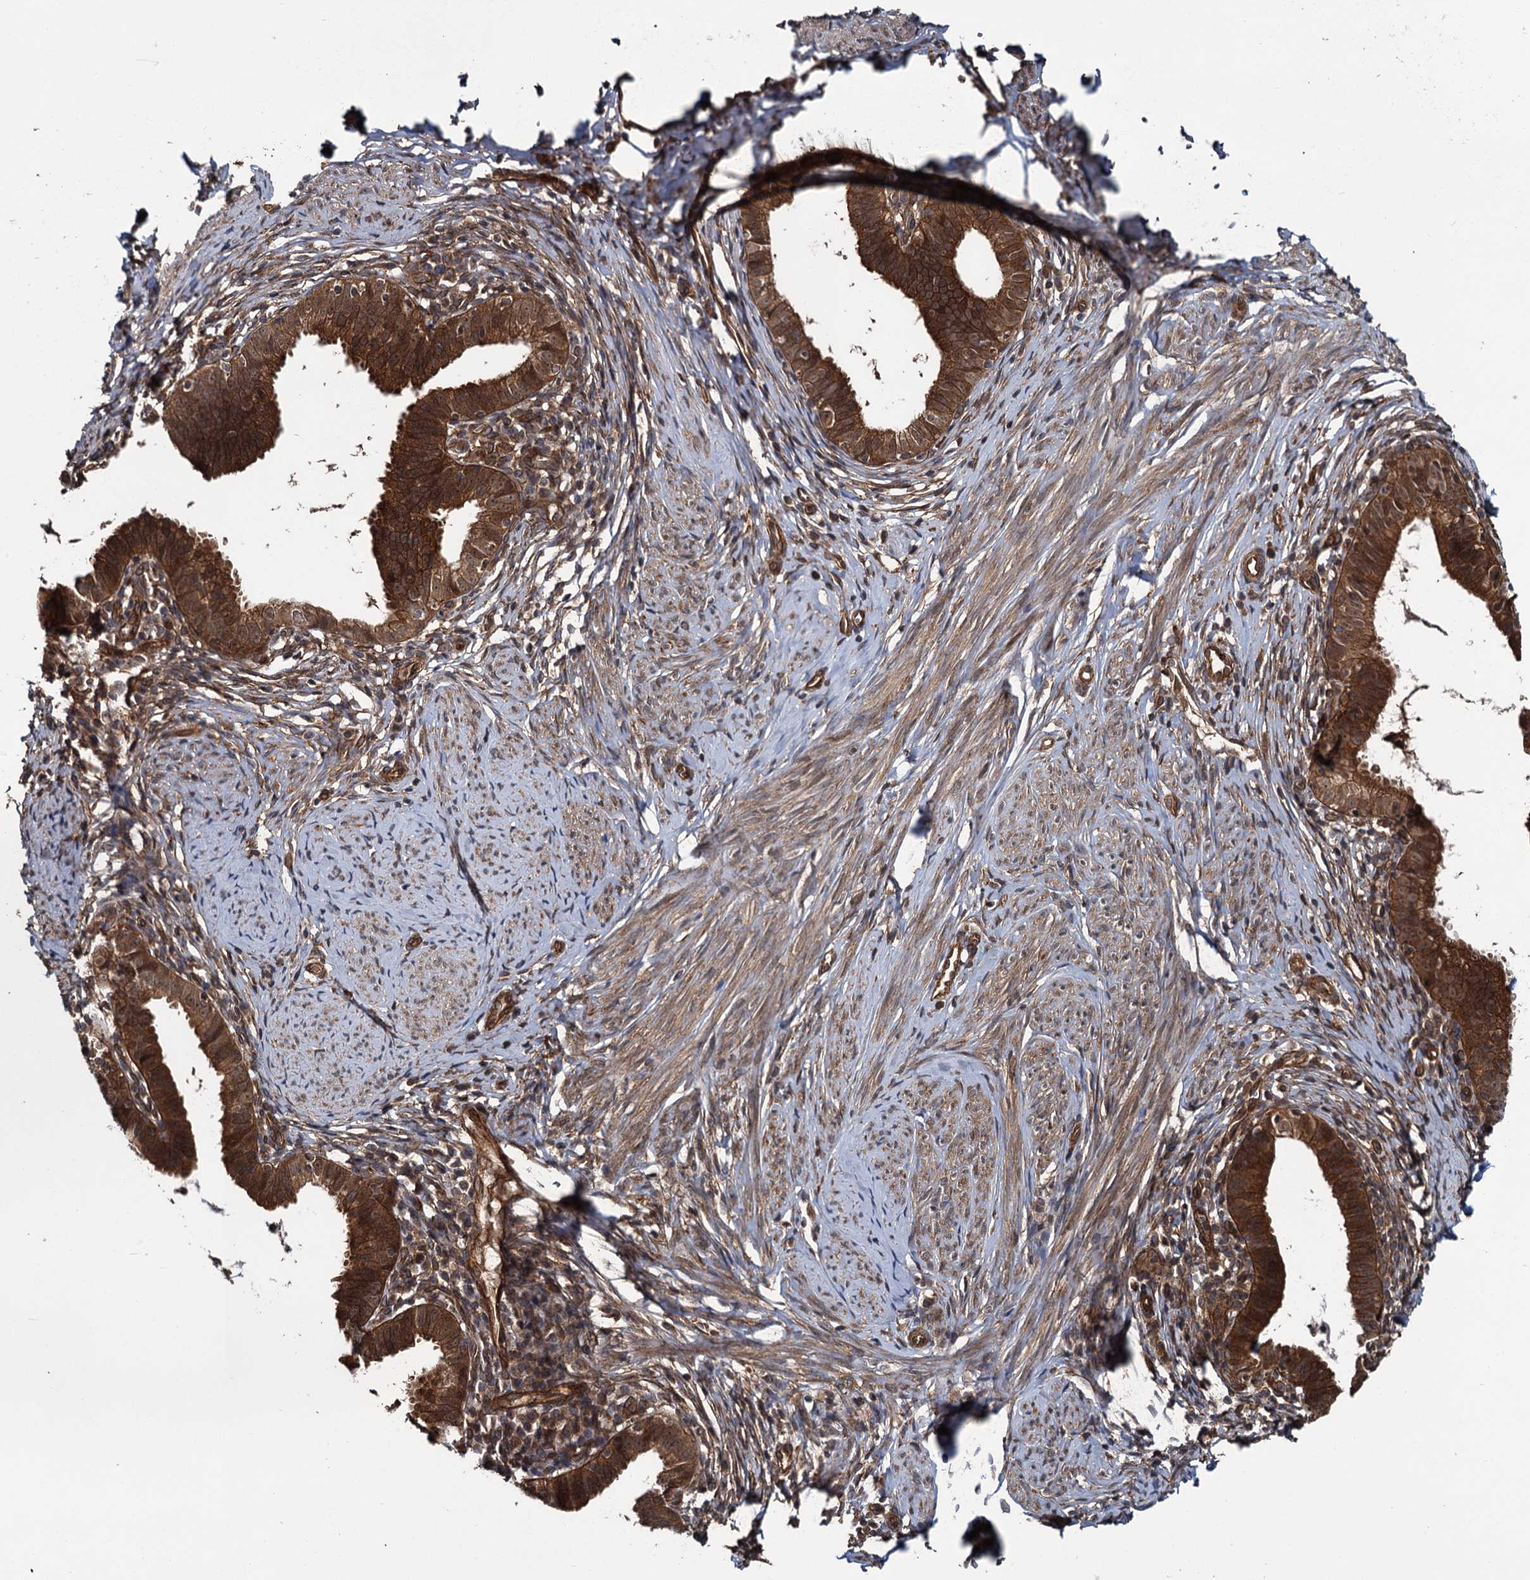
{"staining": {"intensity": "strong", "quantity": ">75%", "location": "cytoplasmic/membranous"}, "tissue": "cervical cancer", "cell_type": "Tumor cells", "image_type": "cancer", "snomed": [{"axis": "morphology", "description": "Adenocarcinoma, NOS"}, {"axis": "topography", "description": "Cervix"}], "caption": "Immunohistochemical staining of human cervical cancer (adenocarcinoma) exhibits high levels of strong cytoplasmic/membranous expression in approximately >75% of tumor cells.", "gene": "ZFYVE19", "patient": {"sex": "female", "age": 36}}